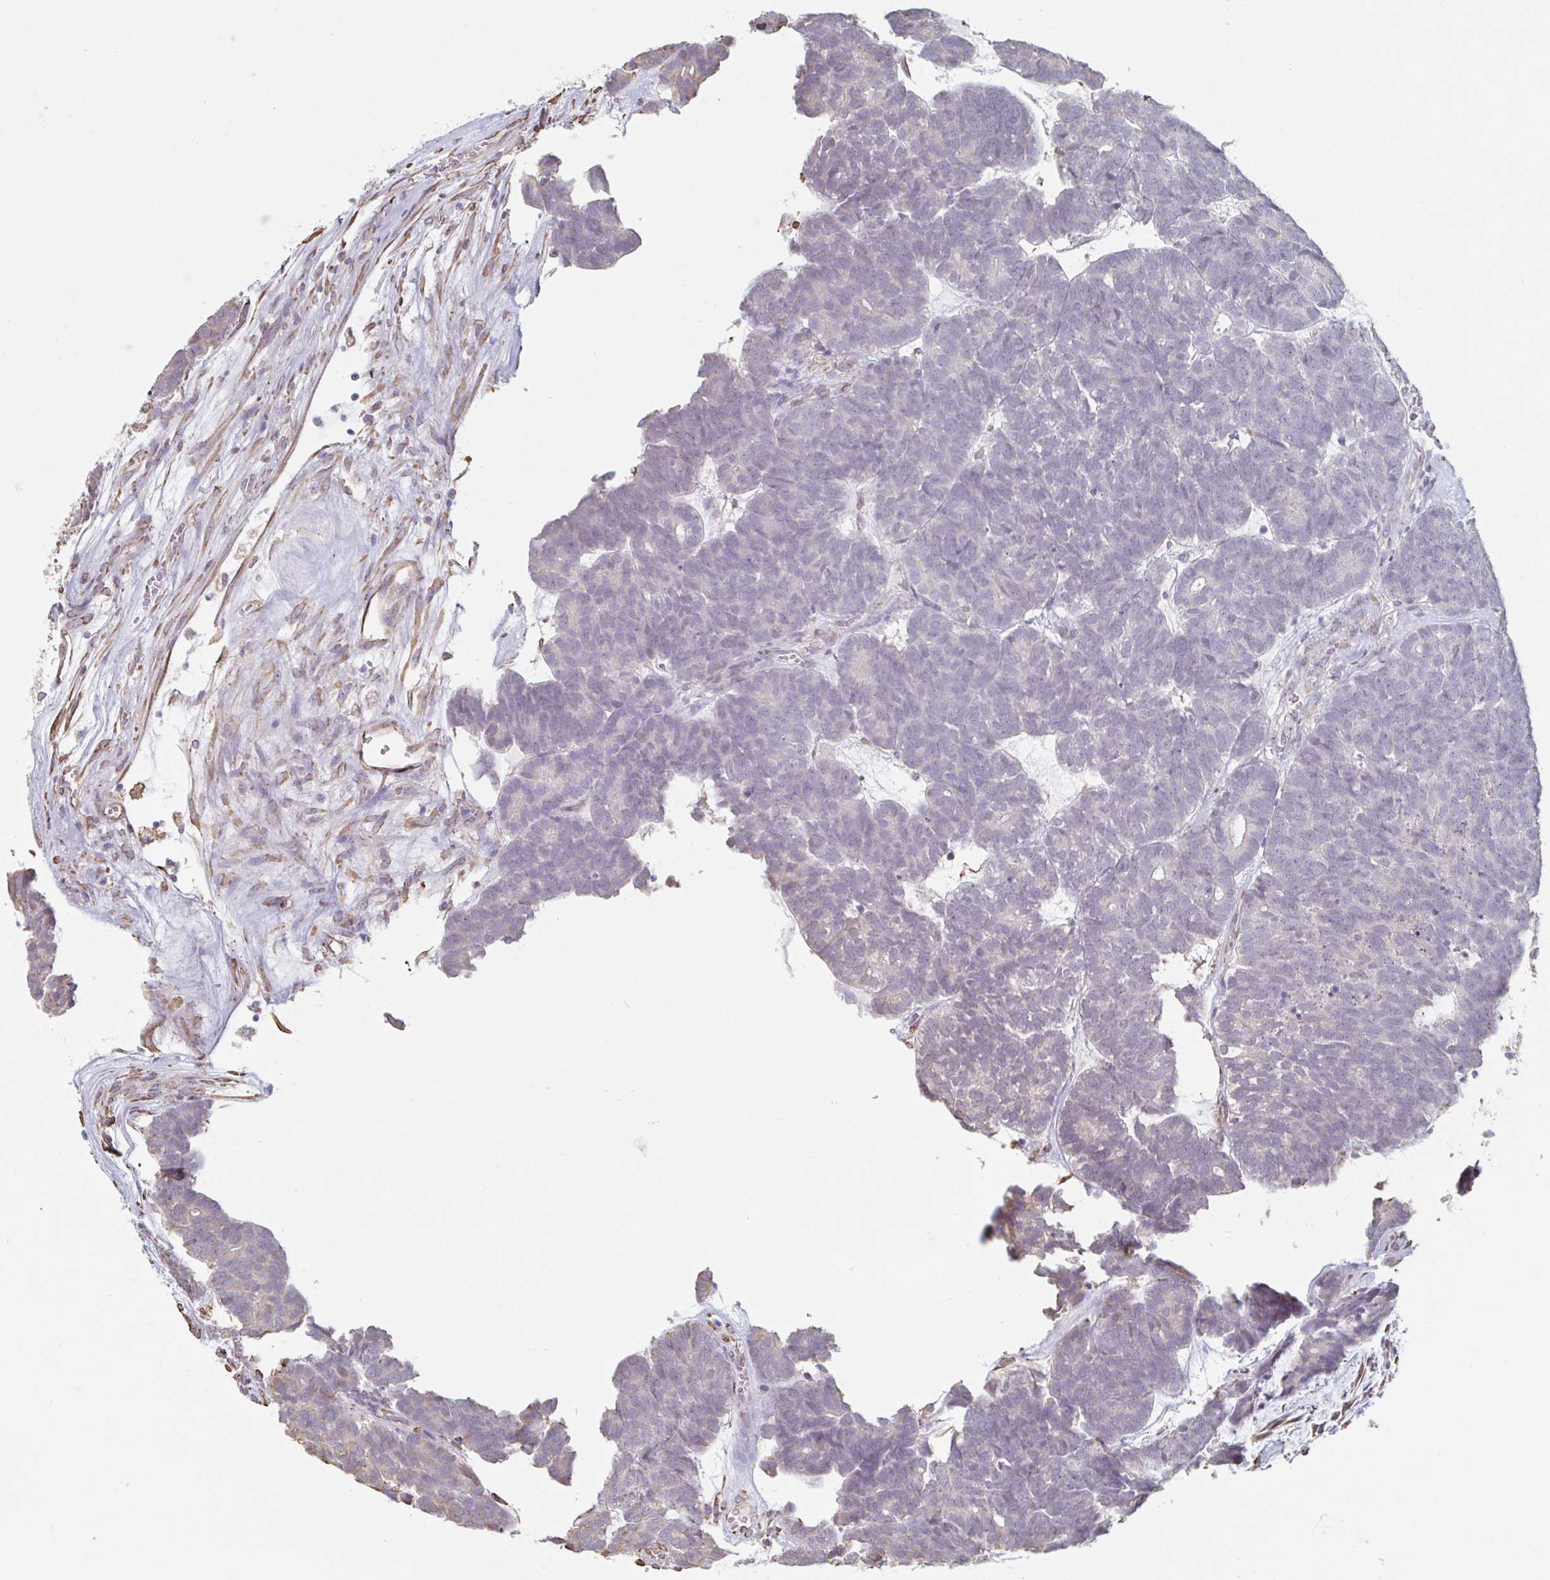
{"staining": {"intensity": "moderate", "quantity": "<25%", "location": "cytoplasmic/membranous"}, "tissue": "head and neck cancer", "cell_type": "Tumor cells", "image_type": "cancer", "snomed": [{"axis": "morphology", "description": "Adenocarcinoma, NOS"}, {"axis": "topography", "description": "Head-Neck"}], "caption": "The immunohistochemical stain shows moderate cytoplasmic/membranous positivity in tumor cells of head and neck cancer (adenocarcinoma) tissue.", "gene": "RAB5IF", "patient": {"sex": "female", "age": 81}}